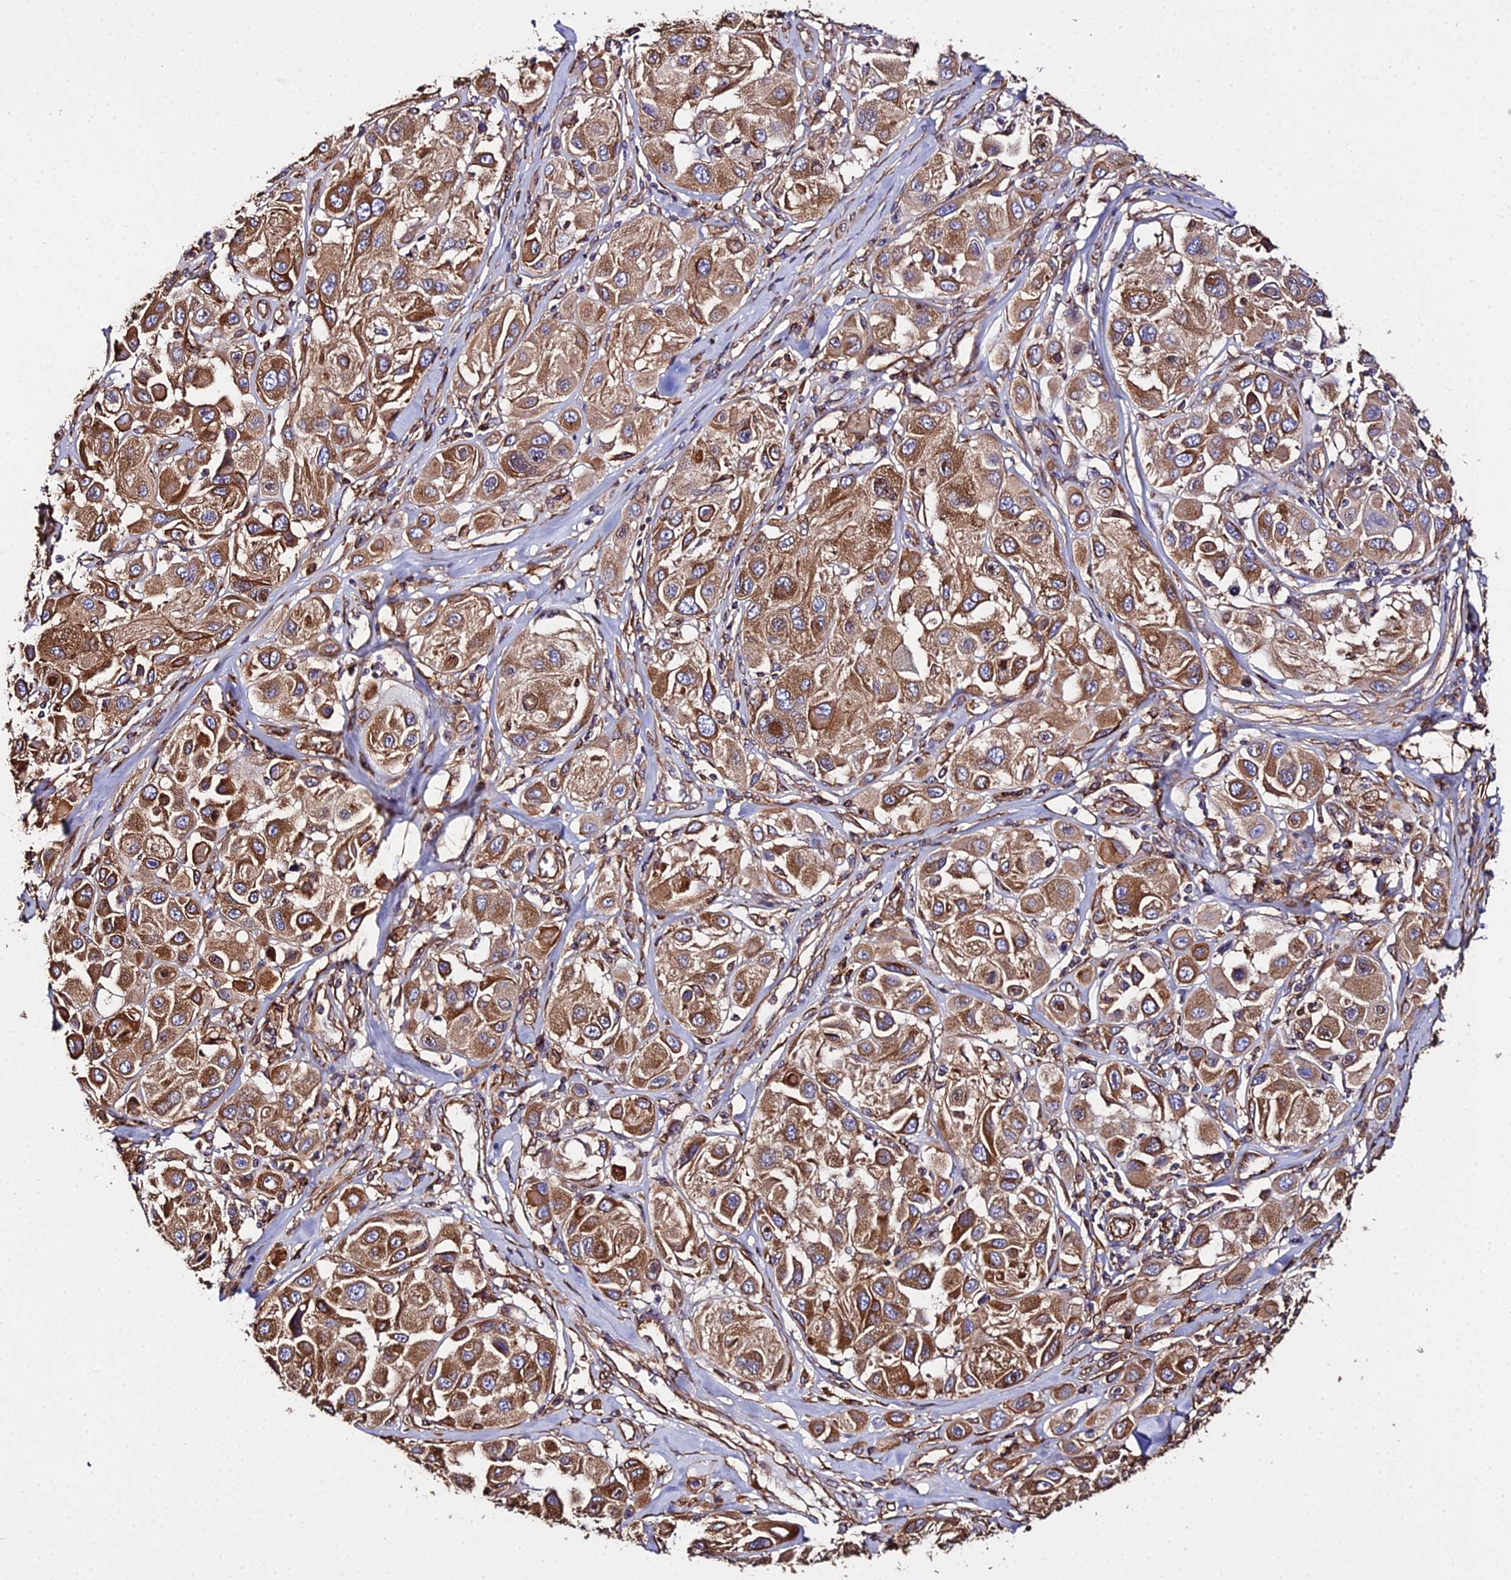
{"staining": {"intensity": "moderate", "quantity": ">75%", "location": "cytoplasmic/membranous"}, "tissue": "melanoma", "cell_type": "Tumor cells", "image_type": "cancer", "snomed": [{"axis": "morphology", "description": "Malignant melanoma, Metastatic site"}, {"axis": "topography", "description": "Skin"}], "caption": "Immunohistochemical staining of human melanoma exhibits medium levels of moderate cytoplasmic/membranous positivity in about >75% of tumor cells.", "gene": "TUBA3D", "patient": {"sex": "male", "age": 41}}